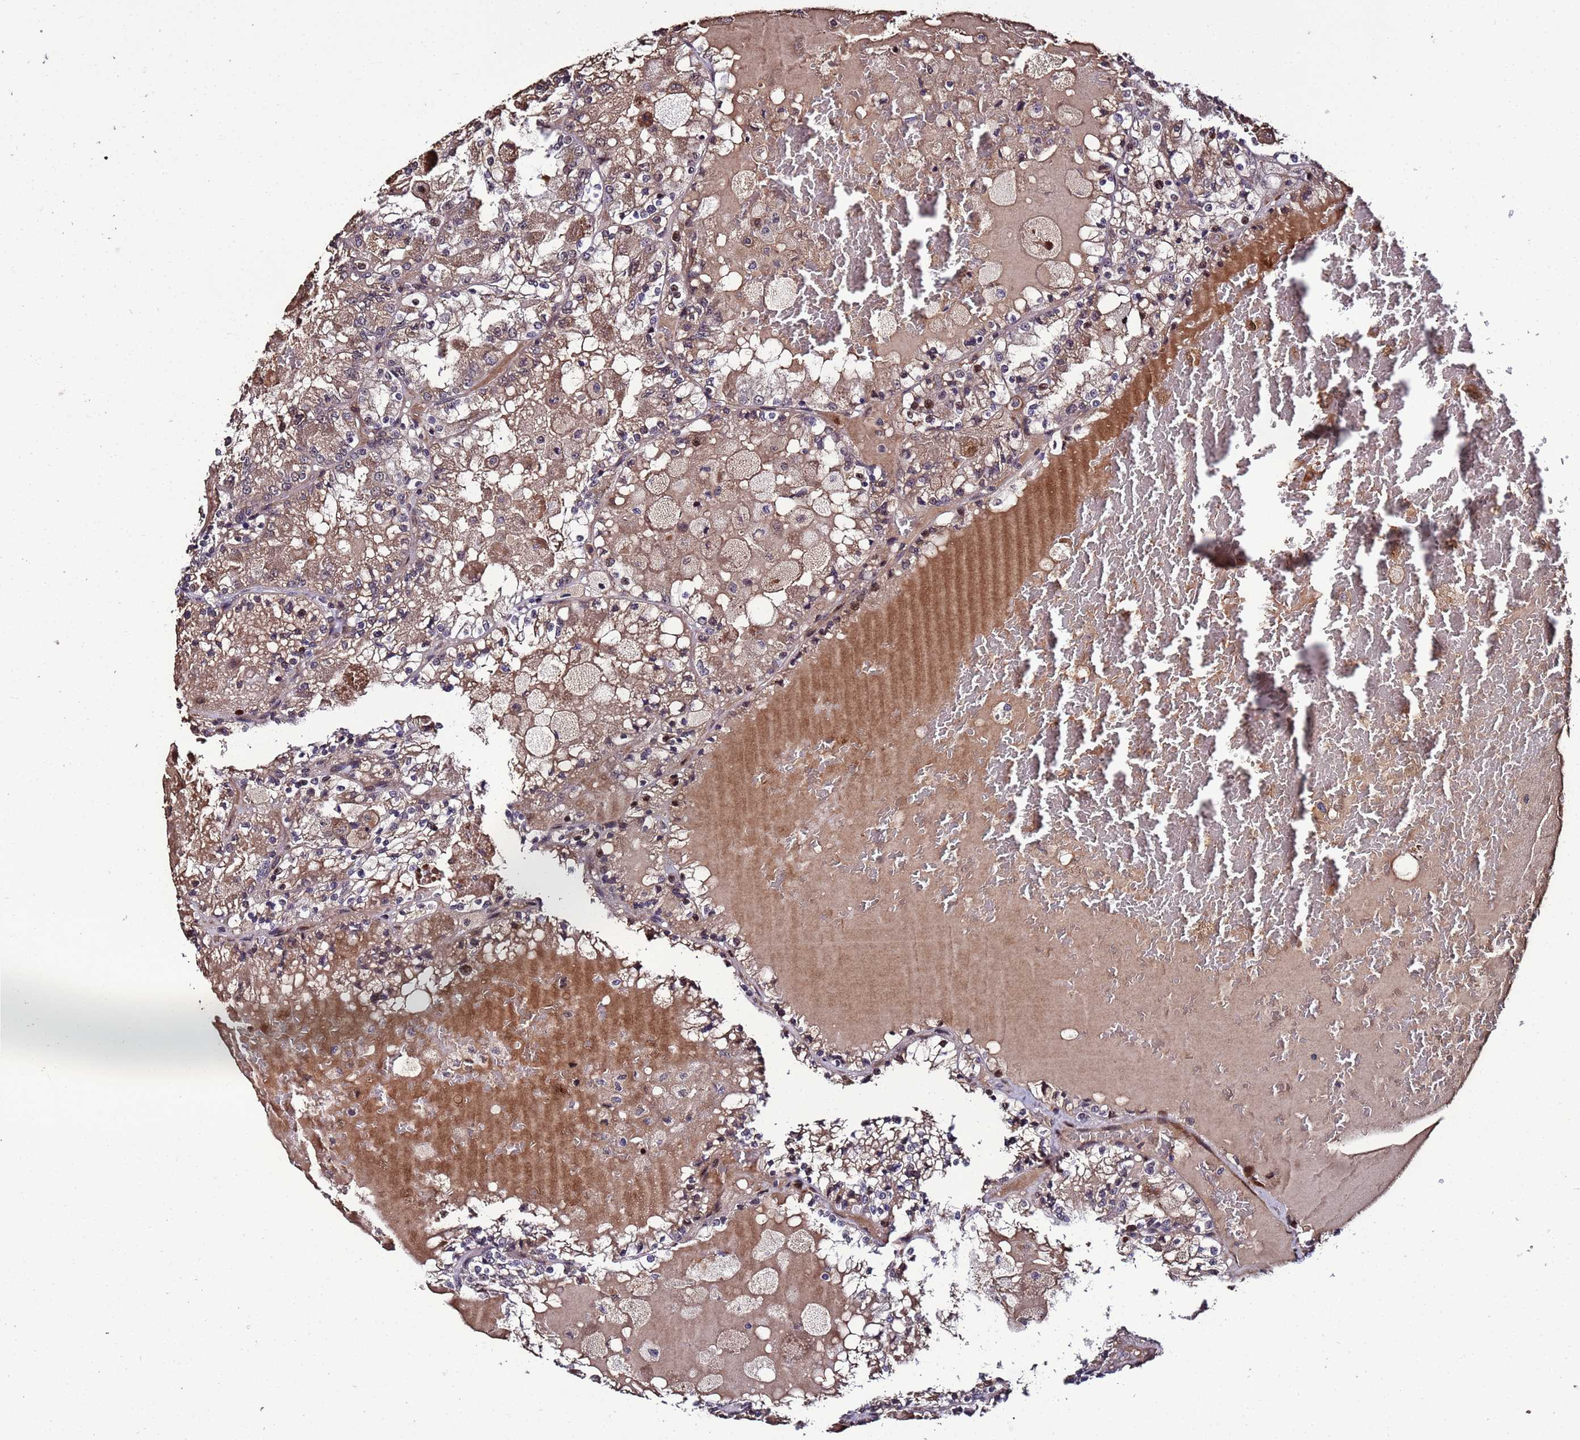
{"staining": {"intensity": "moderate", "quantity": "<25%", "location": "nuclear"}, "tissue": "renal cancer", "cell_type": "Tumor cells", "image_type": "cancer", "snomed": [{"axis": "morphology", "description": "Adenocarcinoma, NOS"}, {"axis": "topography", "description": "Kidney"}], "caption": "A high-resolution photomicrograph shows IHC staining of renal cancer (adenocarcinoma), which exhibits moderate nuclear positivity in about <25% of tumor cells.", "gene": "WNK4", "patient": {"sex": "female", "age": 56}}